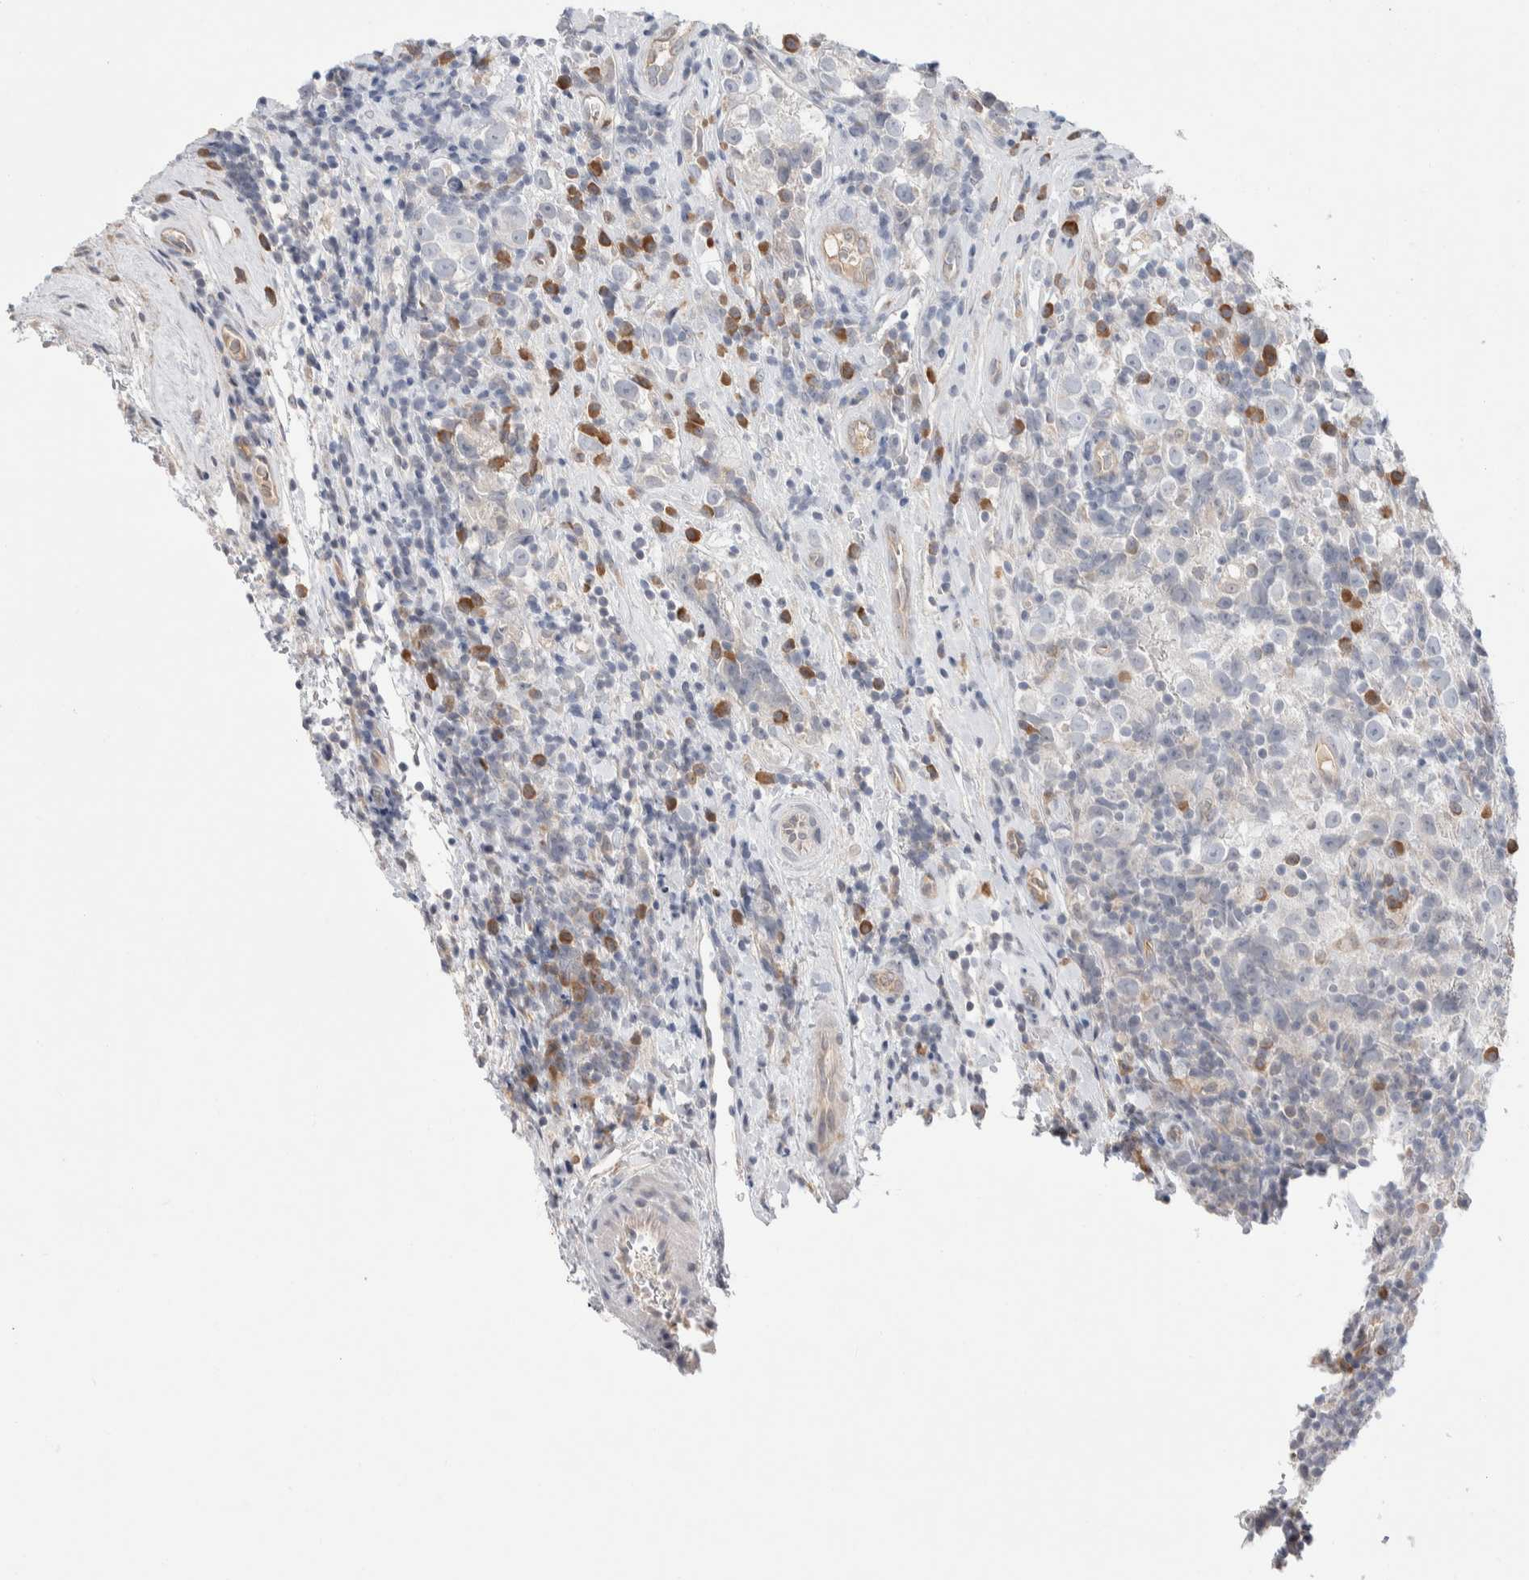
{"staining": {"intensity": "negative", "quantity": "none", "location": "none"}, "tissue": "testis cancer", "cell_type": "Tumor cells", "image_type": "cancer", "snomed": [{"axis": "morphology", "description": "Normal tissue, NOS"}, {"axis": "morphology", "description": "Seminoma, NOS"}, {"axis": "topography", "description": "Testis"}], "caption": "Micrograph shows no protein positivity in tumor cells of seminoma (testis) tissue.", "gene": "RUSF1", "patient": {"sex": "male", "age": 43}}